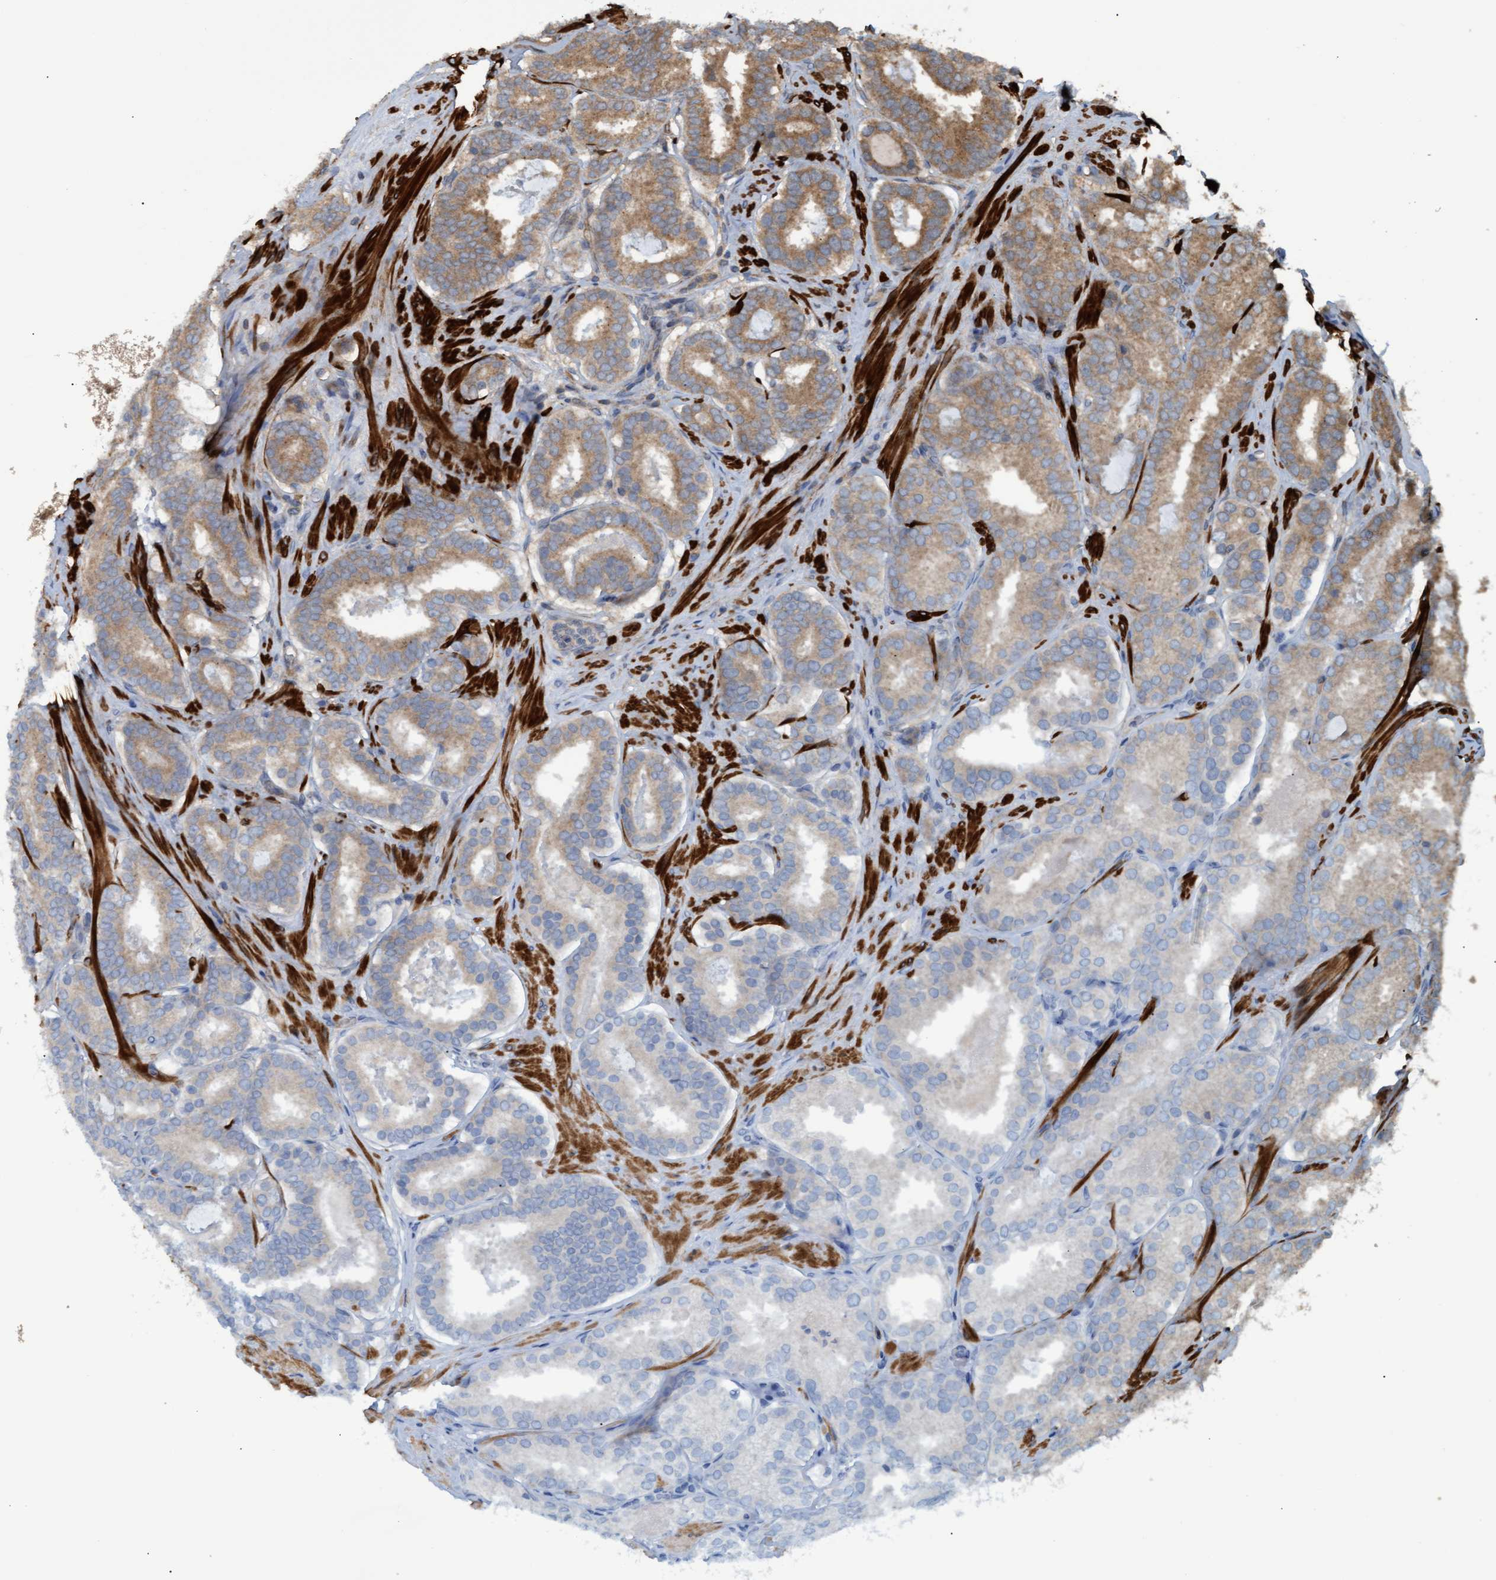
{"staining": {"intensity": "moderate", "quantity": "25%-75%", "location": "cytoplasmic/membranous"}, "tissue": "prostate cancer", "cell_type": "Tumor cells", "image_type": "cancer", "snomed": [{"axis": "morphology", "description": "Adenocarcinoma, Low grade"}, {"axis": "topography", "description": "Prostate"}], "caption": "Prostate cancer (adenocarcinoma (low-grade)) stained with a protein marker reveals moderate staining in tumor cells.", "gene": "GGT6", "patient": {"sex": "male", "age": 69}}